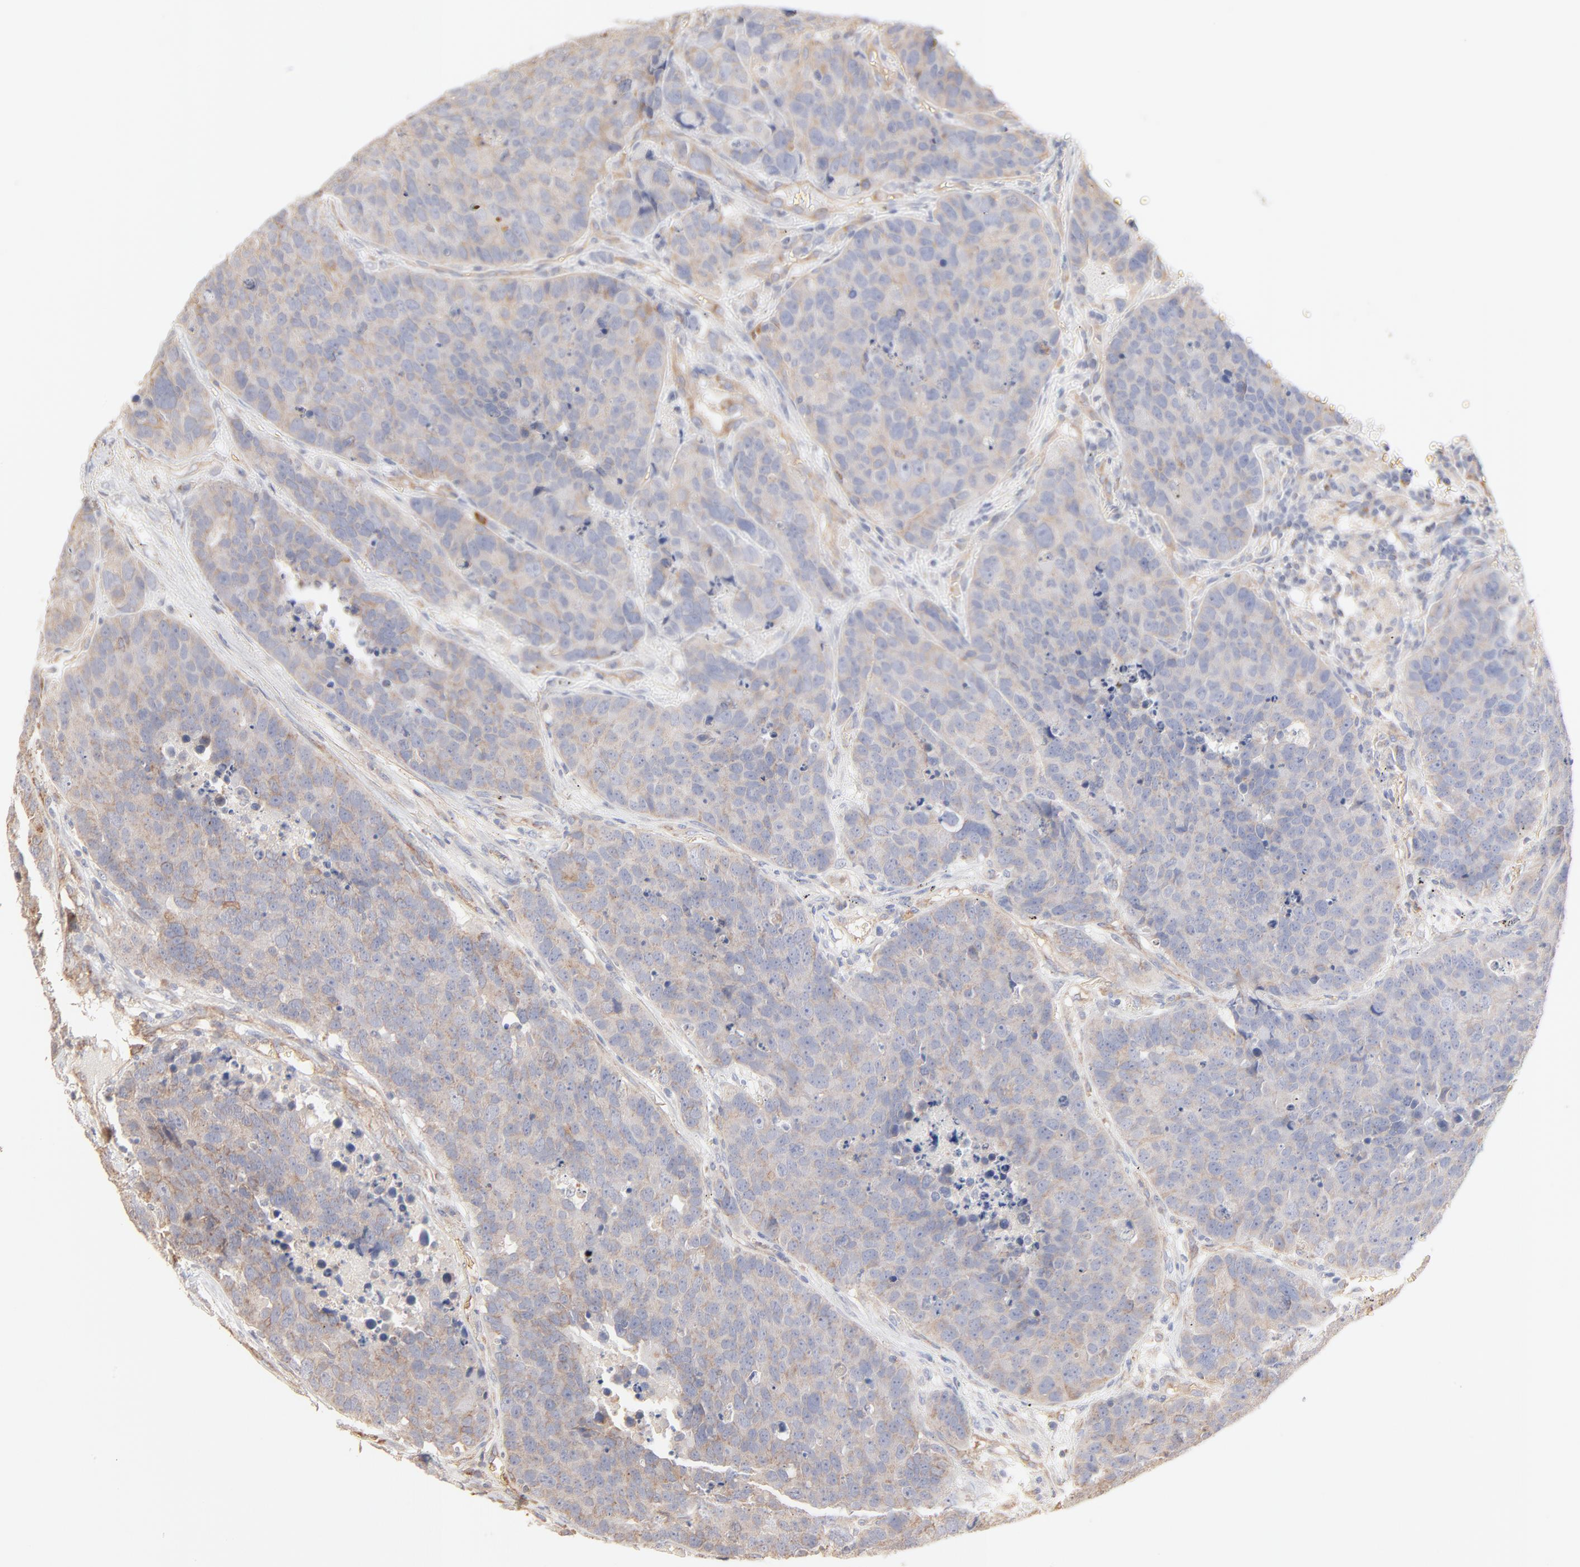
{"staining": {"intensity": "negative", "quantity": "none", "location": "none"}, "tissue": "carcinoid", "cell_type": "Tumor cells", "image_type": "cancer", "snomed": [{"axis": "morphology", "description": "Carcinoid, malignant, NOS"}, {"axis": "topography", "description": "Lung"}], "caption": "Human malignant carcinoid stained for a protein using IHC reveals no expression in tumor cells.", "gene": "SPTB", "patient": {"sex": "male", "age": 60}}